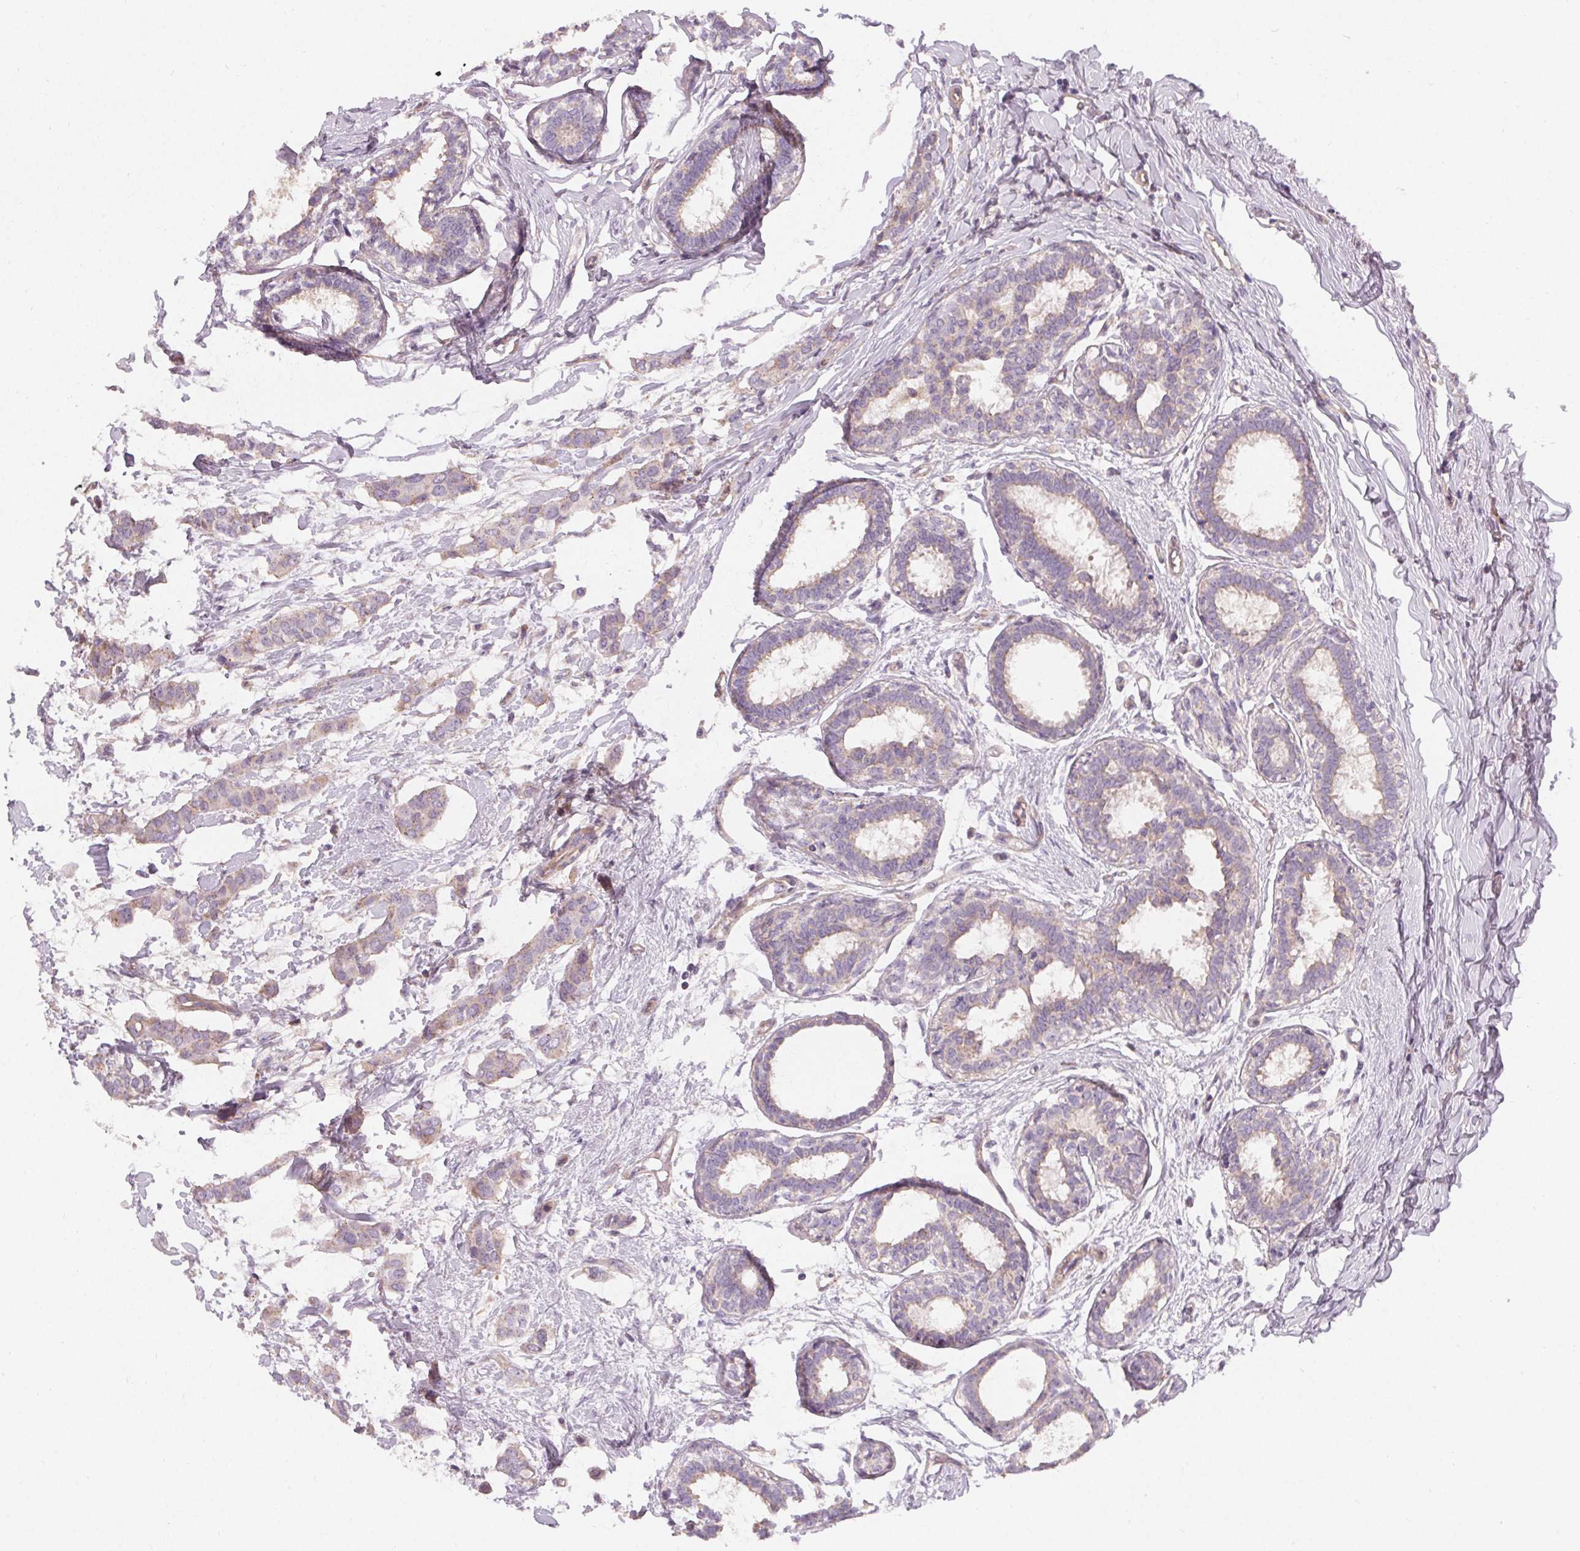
{"staining": {"intensity": "weak", "quantity": "<25%", "location": "cytoplasmic/membranous"}, "tissue": "breast cancer", "cell_type": "Tumor cells", "image_type": "cancer", "snomed": [{"axis": "morphology", "description": "Duct carcinoma"}, {"axis": "topography", "description": "Breast"}], "caption": "Immunohistochemical staining of human breast cancer (infiltrating ductal carcinoma) shows no significant expression in tumor cells.", "gene": "APLP1", "patient": {"sex": "female", "age": 62}}